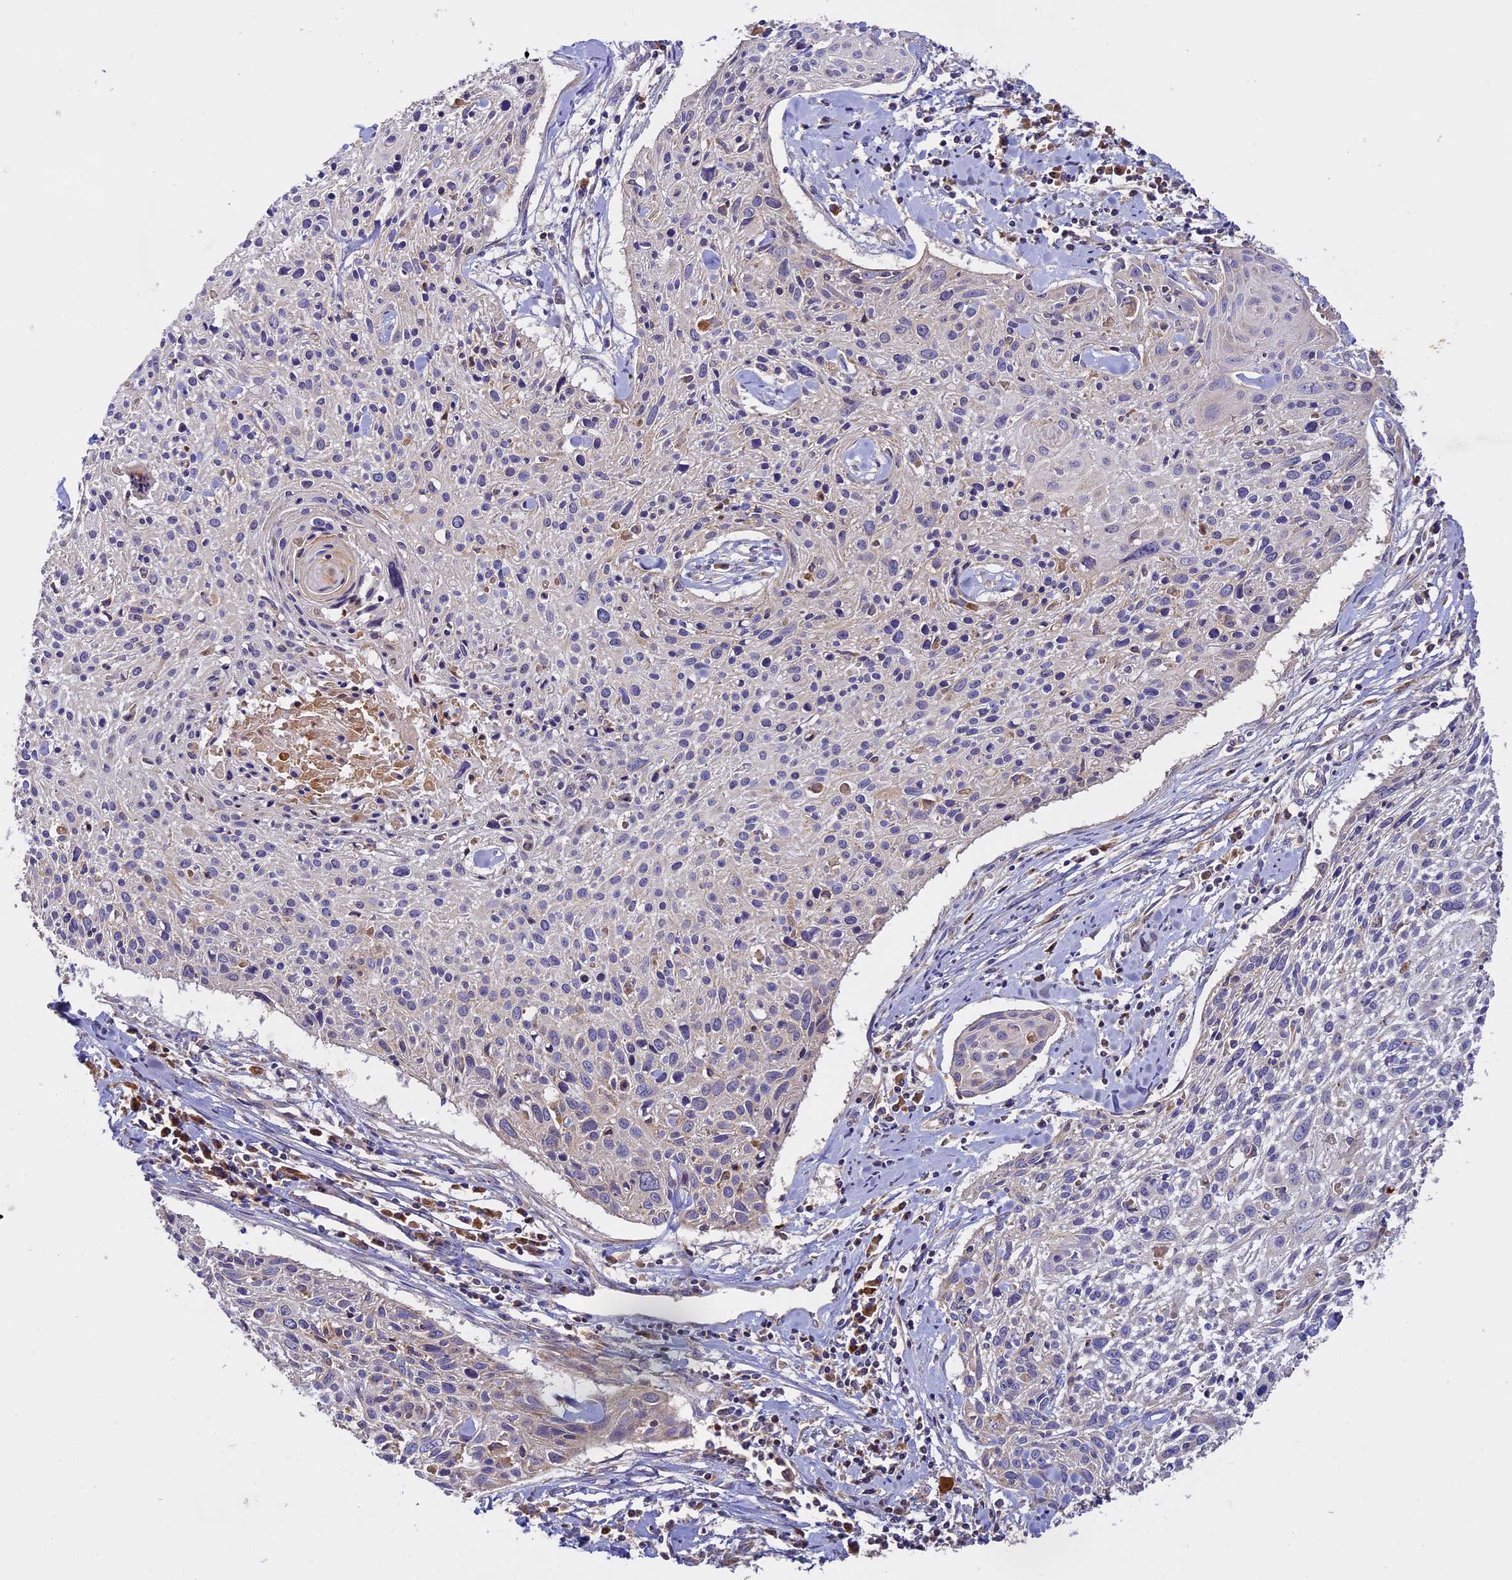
{"staining": {"intensity": "weak", "quantity": "<25%", "location": "cytoplasmic/membranous"}, "tissue": "cervical cancer", "cell_type": "Tumor cells", "image_type": "cancer", "snomed": [{"axis": "morphology", "description": "Squamous cell carcinoma, NOS"}, {"axis": "topography", "description": "Cervix"}], "caption": "A high-resolution image shows immunohistochemistry staining of cervical cancer, which demonstrates no significant positivity in tumor cells. (Brightfield microscopy of DAB immunohistochemistry (IHC) at high magnification).", "gene": "OCEL1", "patient": {"sex": "female", "age": 51}}